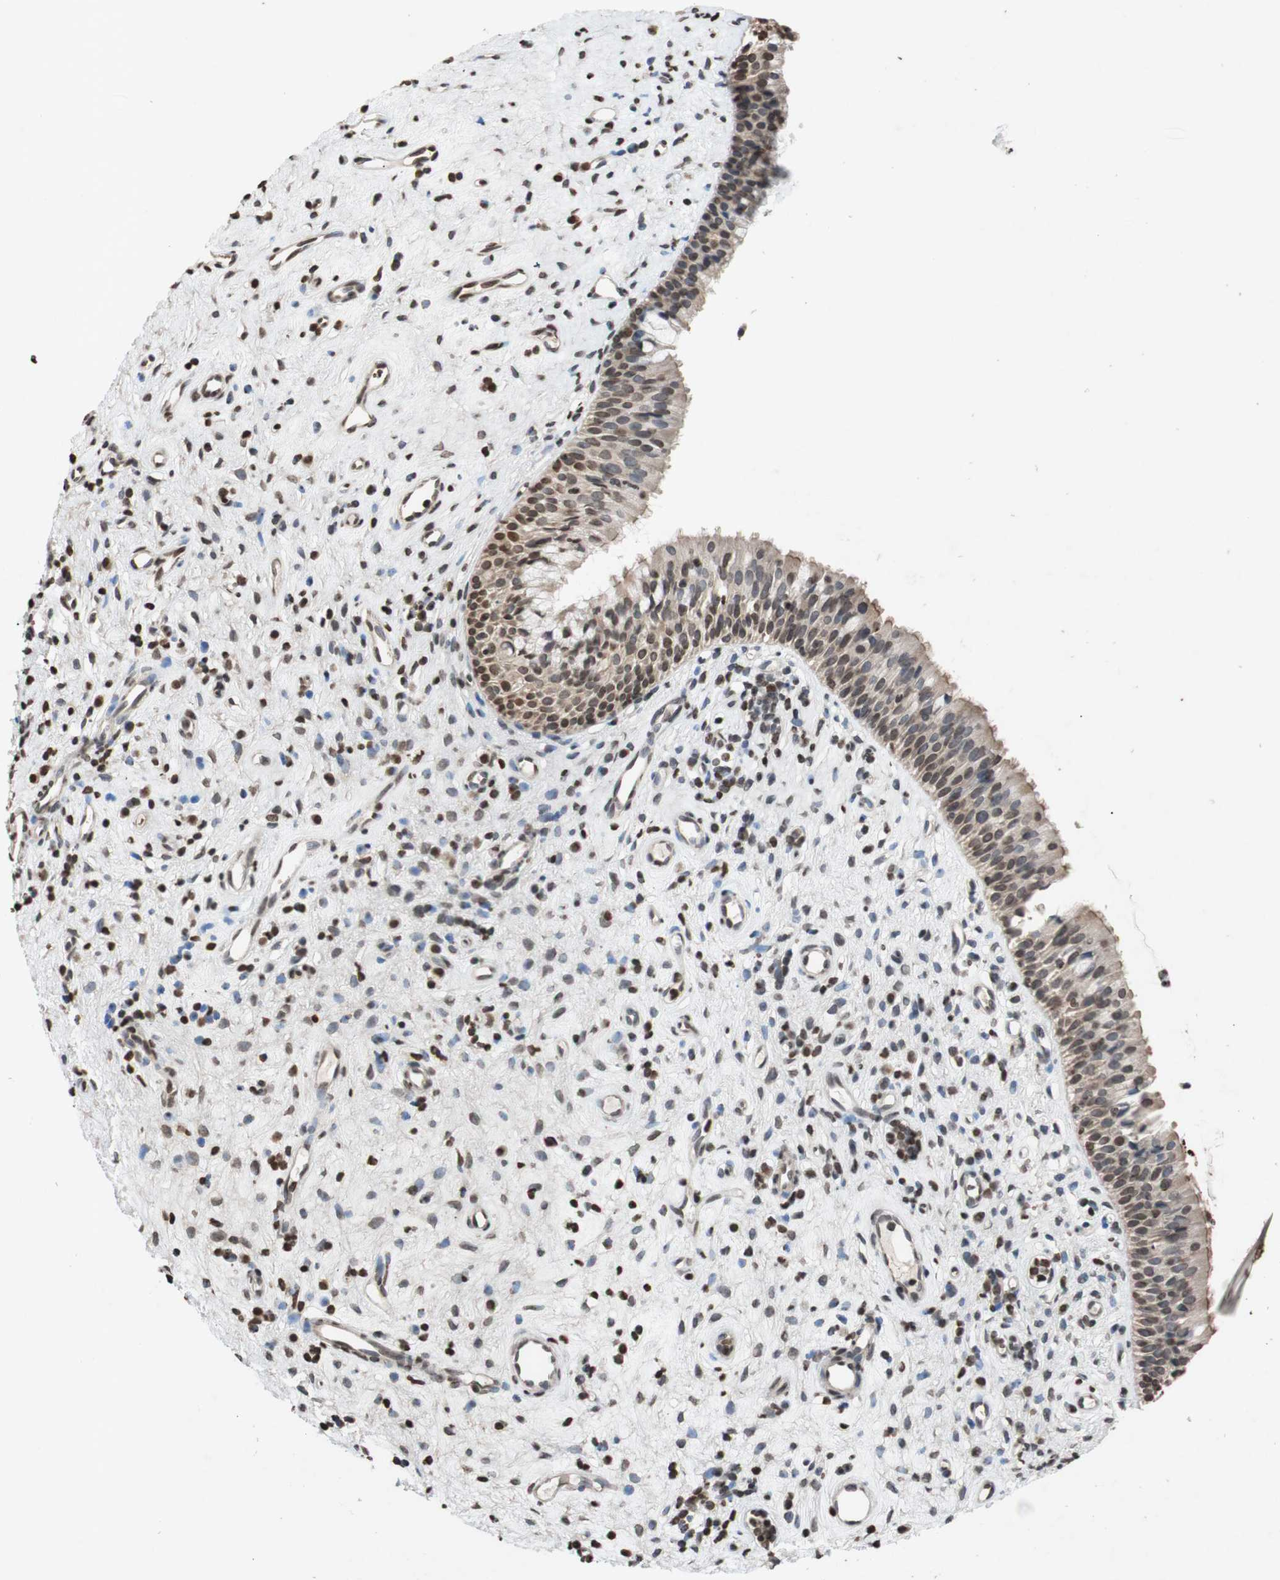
{"staining": {"intensity": "moderate", "quantity": "25%-75%", "location": "nuclear"}, "tissue": "nasopharynx", "cell_type": "Respiratory epithelial cells", "image_type": "normal", "snomed": [{"axis": "morphology", "description": "Normal tissue, NOS"}, {"axis": "topography", "description": "Nasopharynx"}], "caption": "A brown stain shows moderate nuclear staining of a protein in respiratory epithelial cells of benign human nasopharynx.", "gene": "MCM6", "patient": {"sex": "female", "age": 51}}